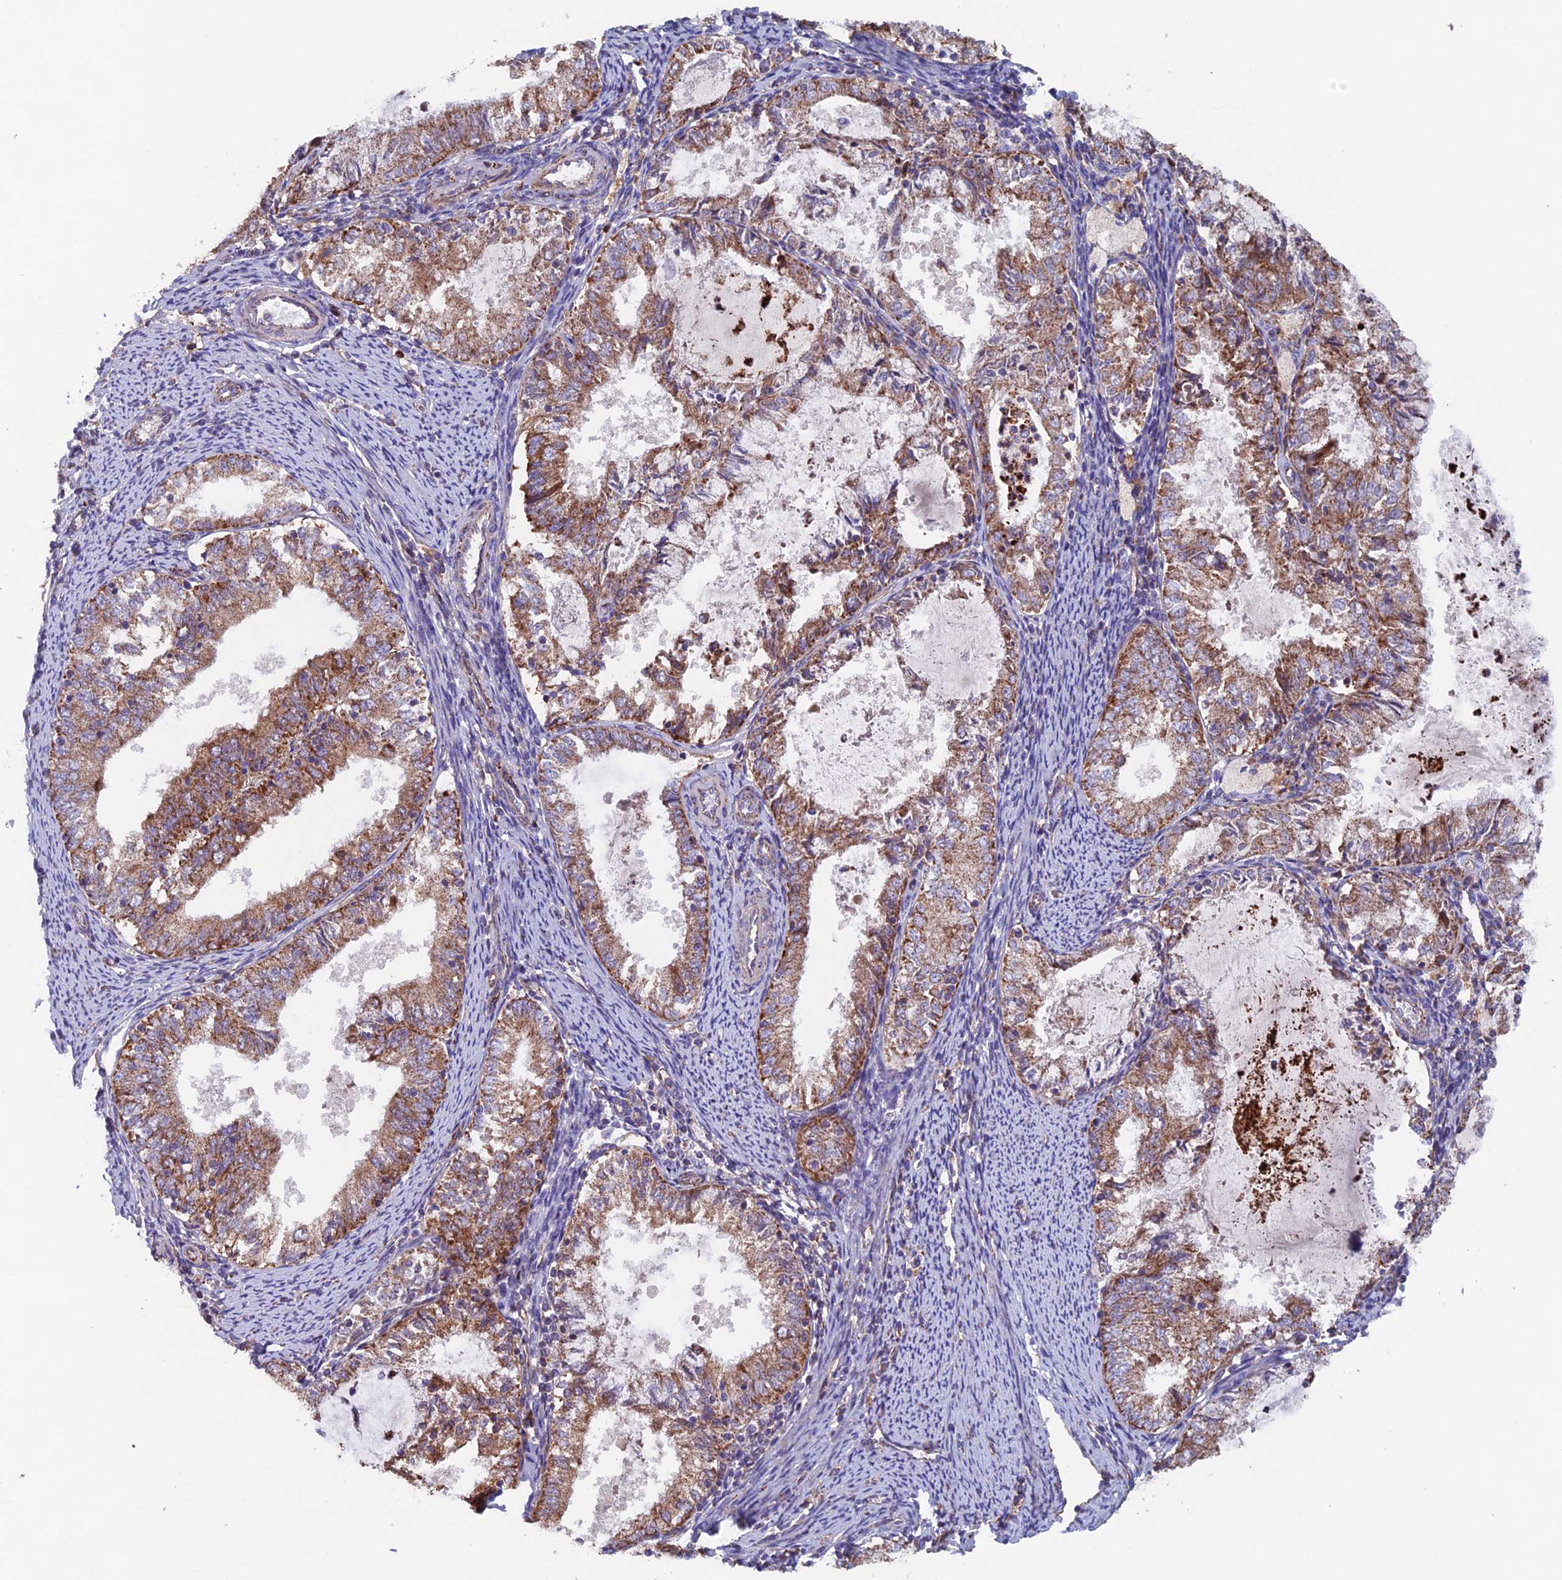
{"staining": {"intensity": "moderate", "quantity": ">75%", "location": "cytoplasmic/membranous"}, "tissue": "endometrial cancer", "cell_type": "Tumor cells", "image_type": "cancer", "snomed": [{"axis": "morphology", "description": "Adenocarcinoma, NOS"}, {"axis": "topography", "description": "Endometrium"}], "caption": "Endometrial cancer (adenocarcinoma) stained for a protein (brown) shows moderate cytoplasmic/membranous positive positivity in approximately >75% of tumor cells.", "gene": "MRPL1", "patient": {"sex": "female", "age": 57}}